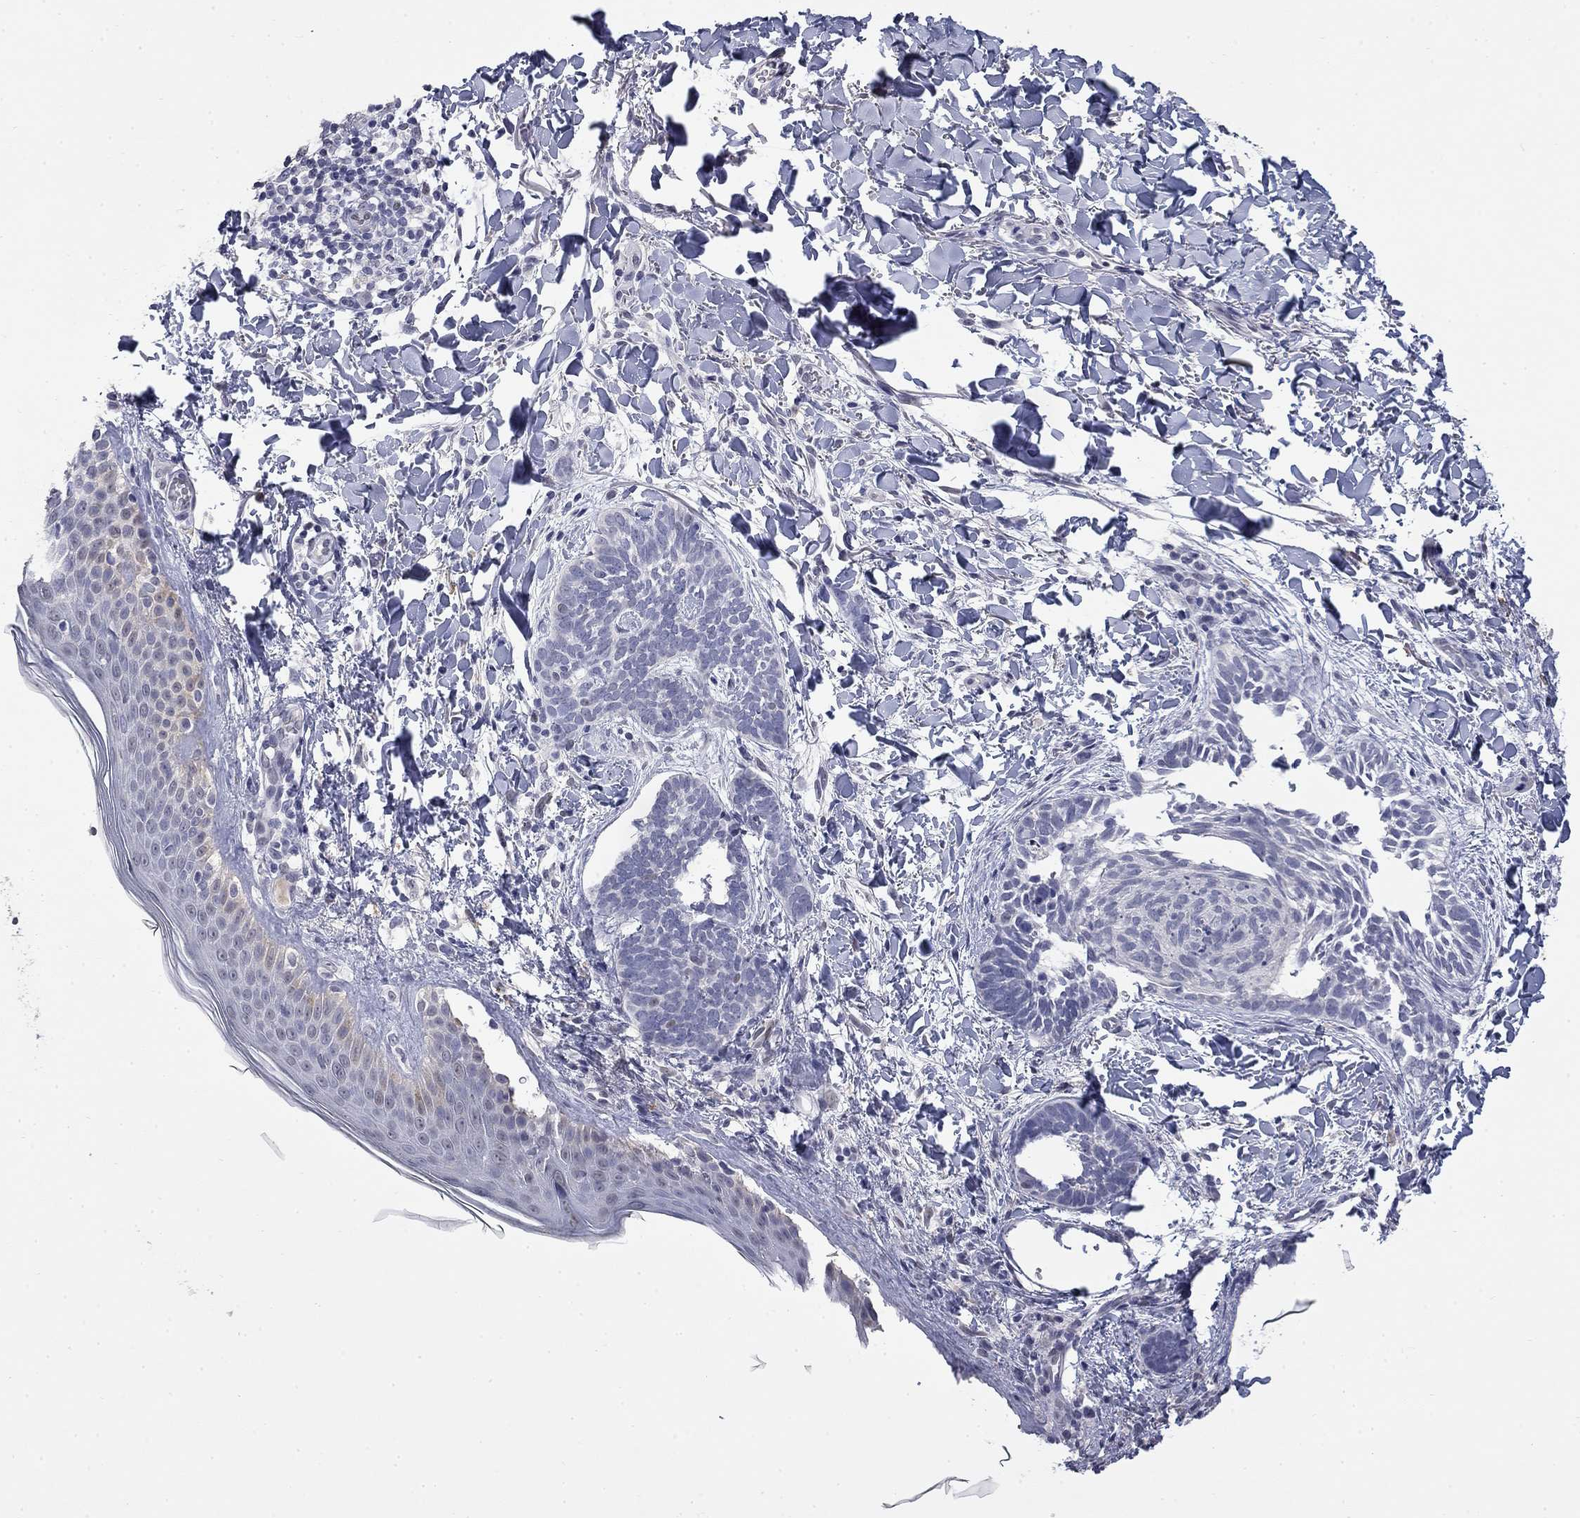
{"staining": {"intensity": "negative", "quantity": "none", "location": "none"}, "tissue": "skin cancer", "cell_type": "Tumor cells", "image_type": "cancer", "snomed": [{"axis": "morphology", "description": "Normal tissue, NOS"}, {"axis": "morphology", "description": "Basal cell carcinoma"}, {"axis": "topography", "description": "Skin"}], "caption": "A photomicrograph of basal cell carcinoma (skin) stained for a protein shows no brown staining in tumor cells.", "gene": "SLC51A", "patient": {"sex": "male", "age": 46}}